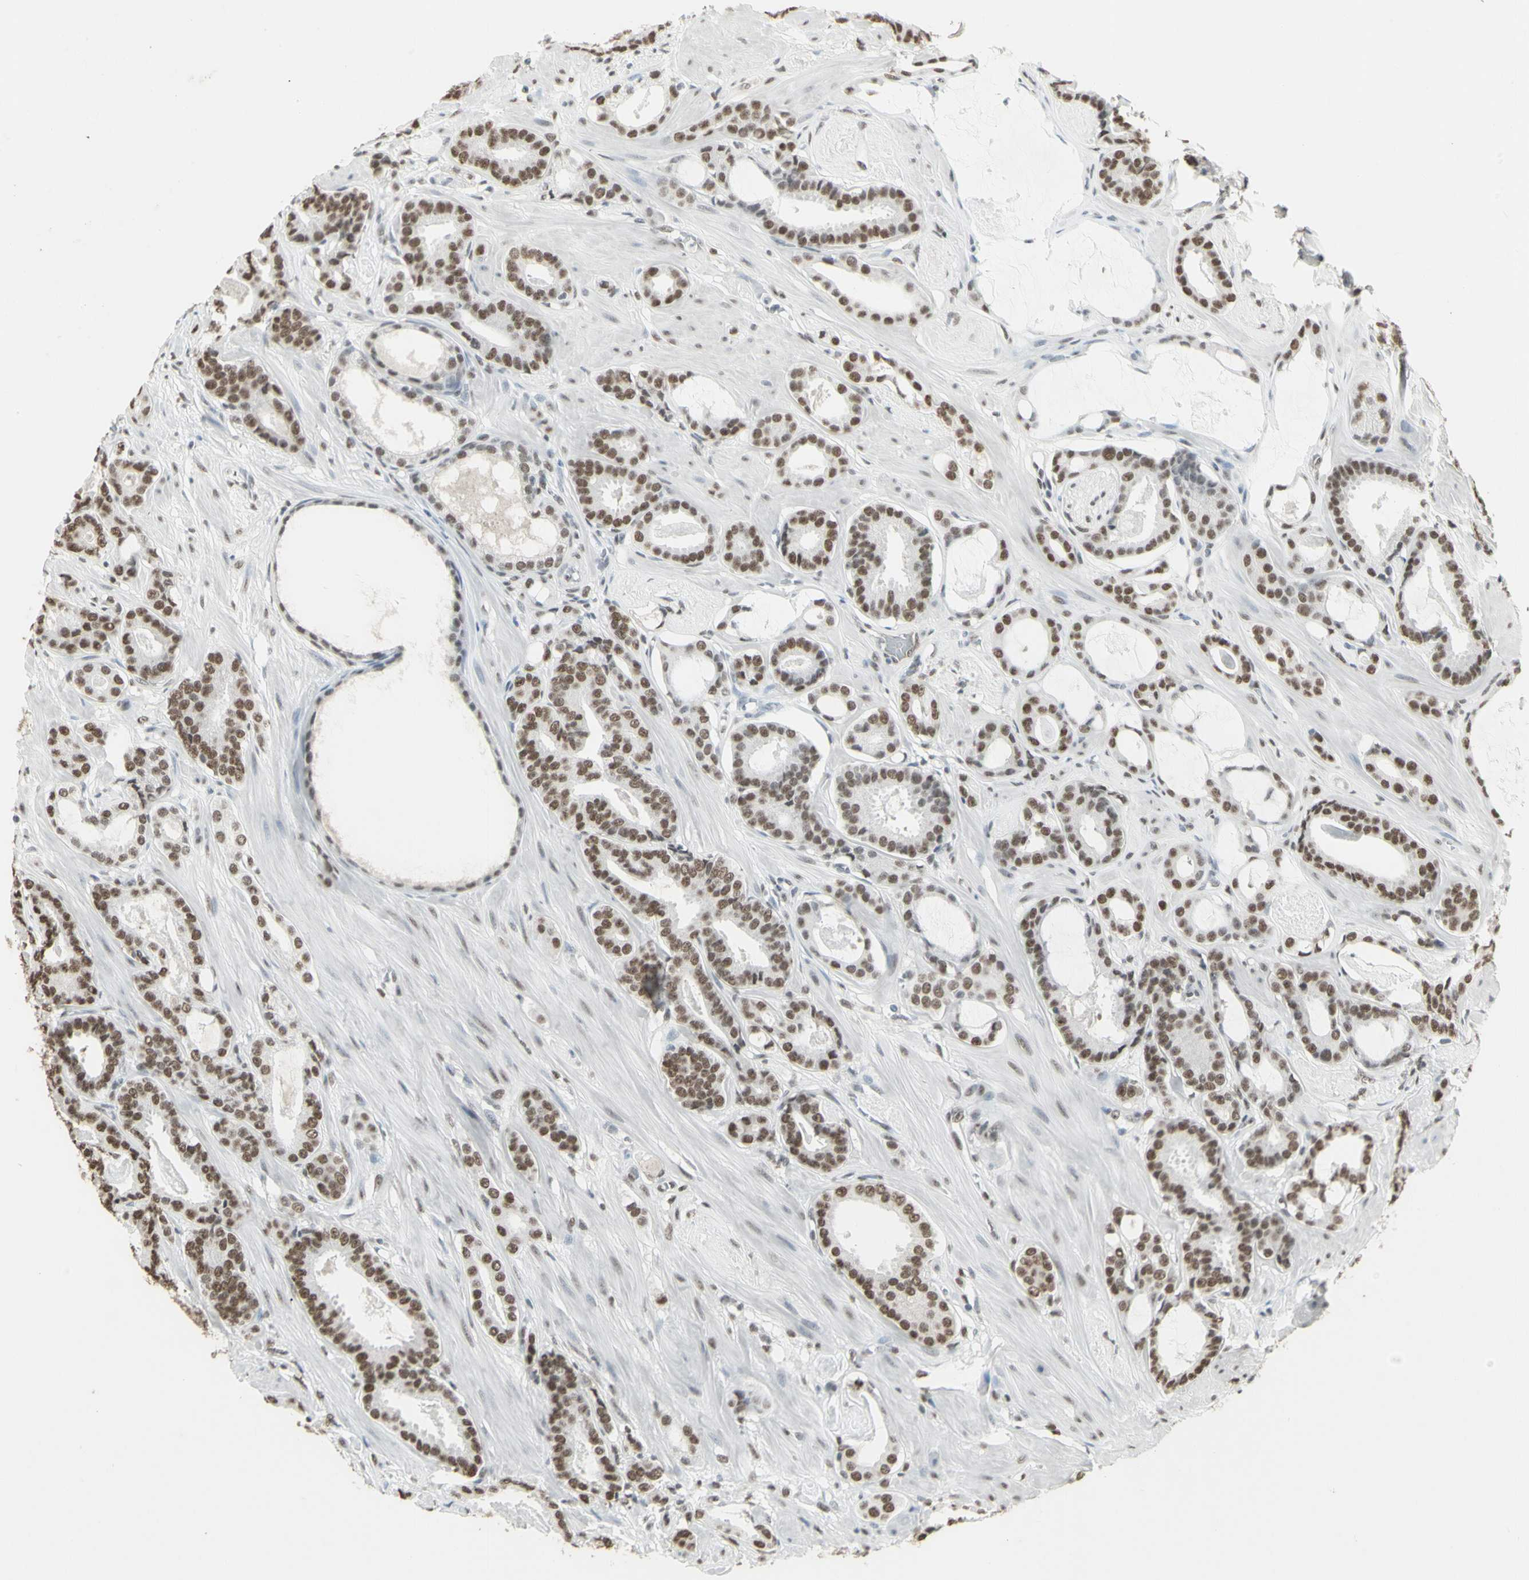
{"staining": {"intensity": "moderate", "quantity": ">75%", "location": "nuclear"}, "tissue": "prostate cancer", "cell_type": "Tumor cells", "image_type": "cancer", "snomed": [{"axis": "morphology", "description": "Adenocarcinoma, Low grade"}, {"axis": "topography", "description": "Prostate"}], "caption": "IHC (DAB (3,3'-diaminobenzidine)) staining of prostate cancer shows moderate nuclear protein staining in approximately >75% of tumor cells.", "gene": "TRIM28", "patient": {"sex": "male", "age": 53}}